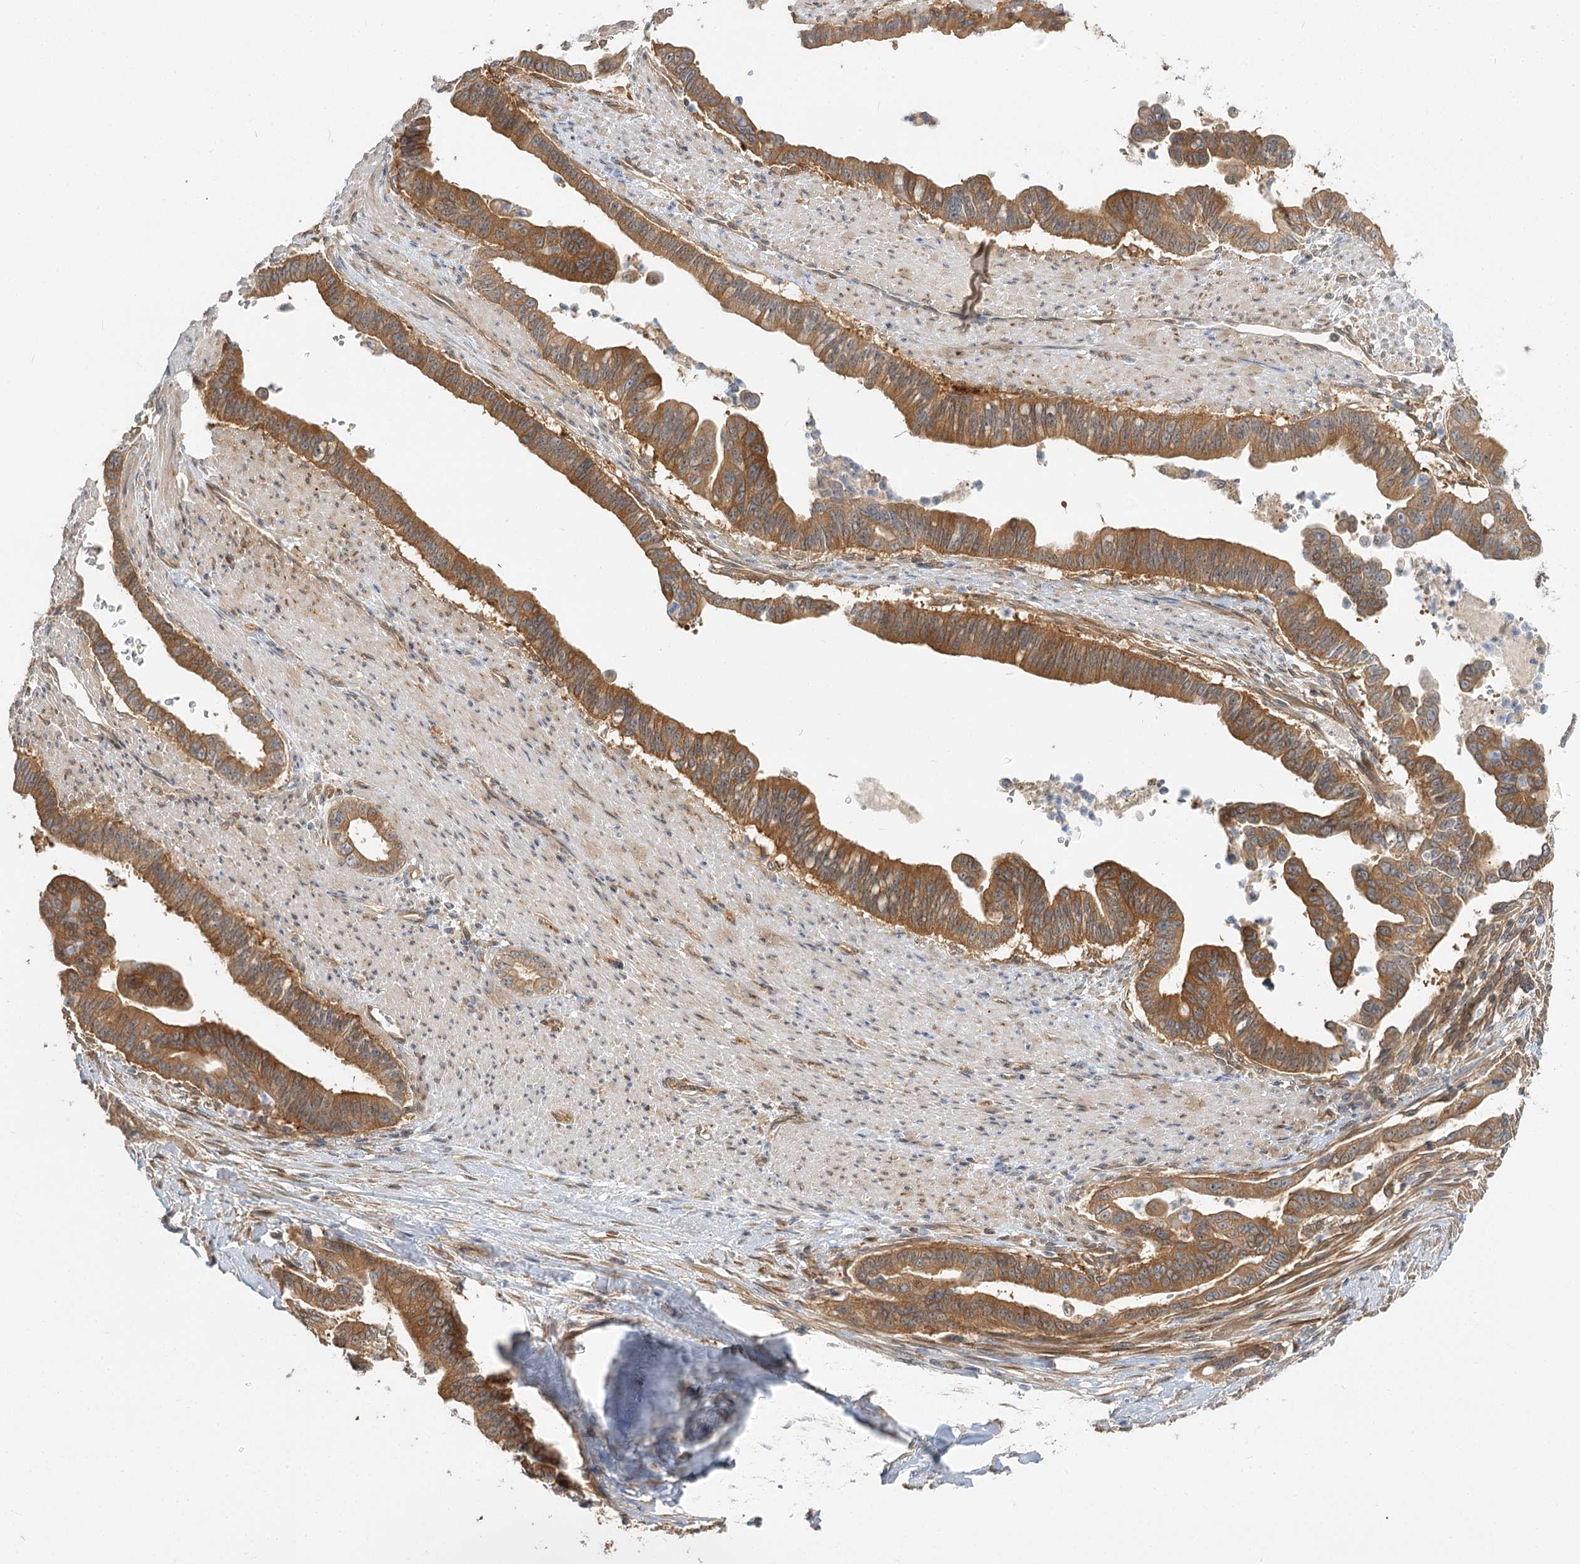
{"staining": {"intensity": "moderate", "quantity": ">75%", "location": "cytoplasmic/membranous"}, "tissue": "pancreatic cancer", "cell_type": "Tumor cells", "image_type": "cancer", "snomed": [{"axis": "morphology", "description": "Adenocarcinoma, NOS"}, {"axis": "topography", "description": "Pancreas"}], "caption": "Moderate cytoplasmic/membranous protein positivity is appreciated in approximately >75% of tumor cells in pancreatic adenocarcinoma. (DAB = brown stain, brightfield microscopy at high magnification).", "gene": "GUCY2C", "patient": {"sex": "male", "age": 70}}